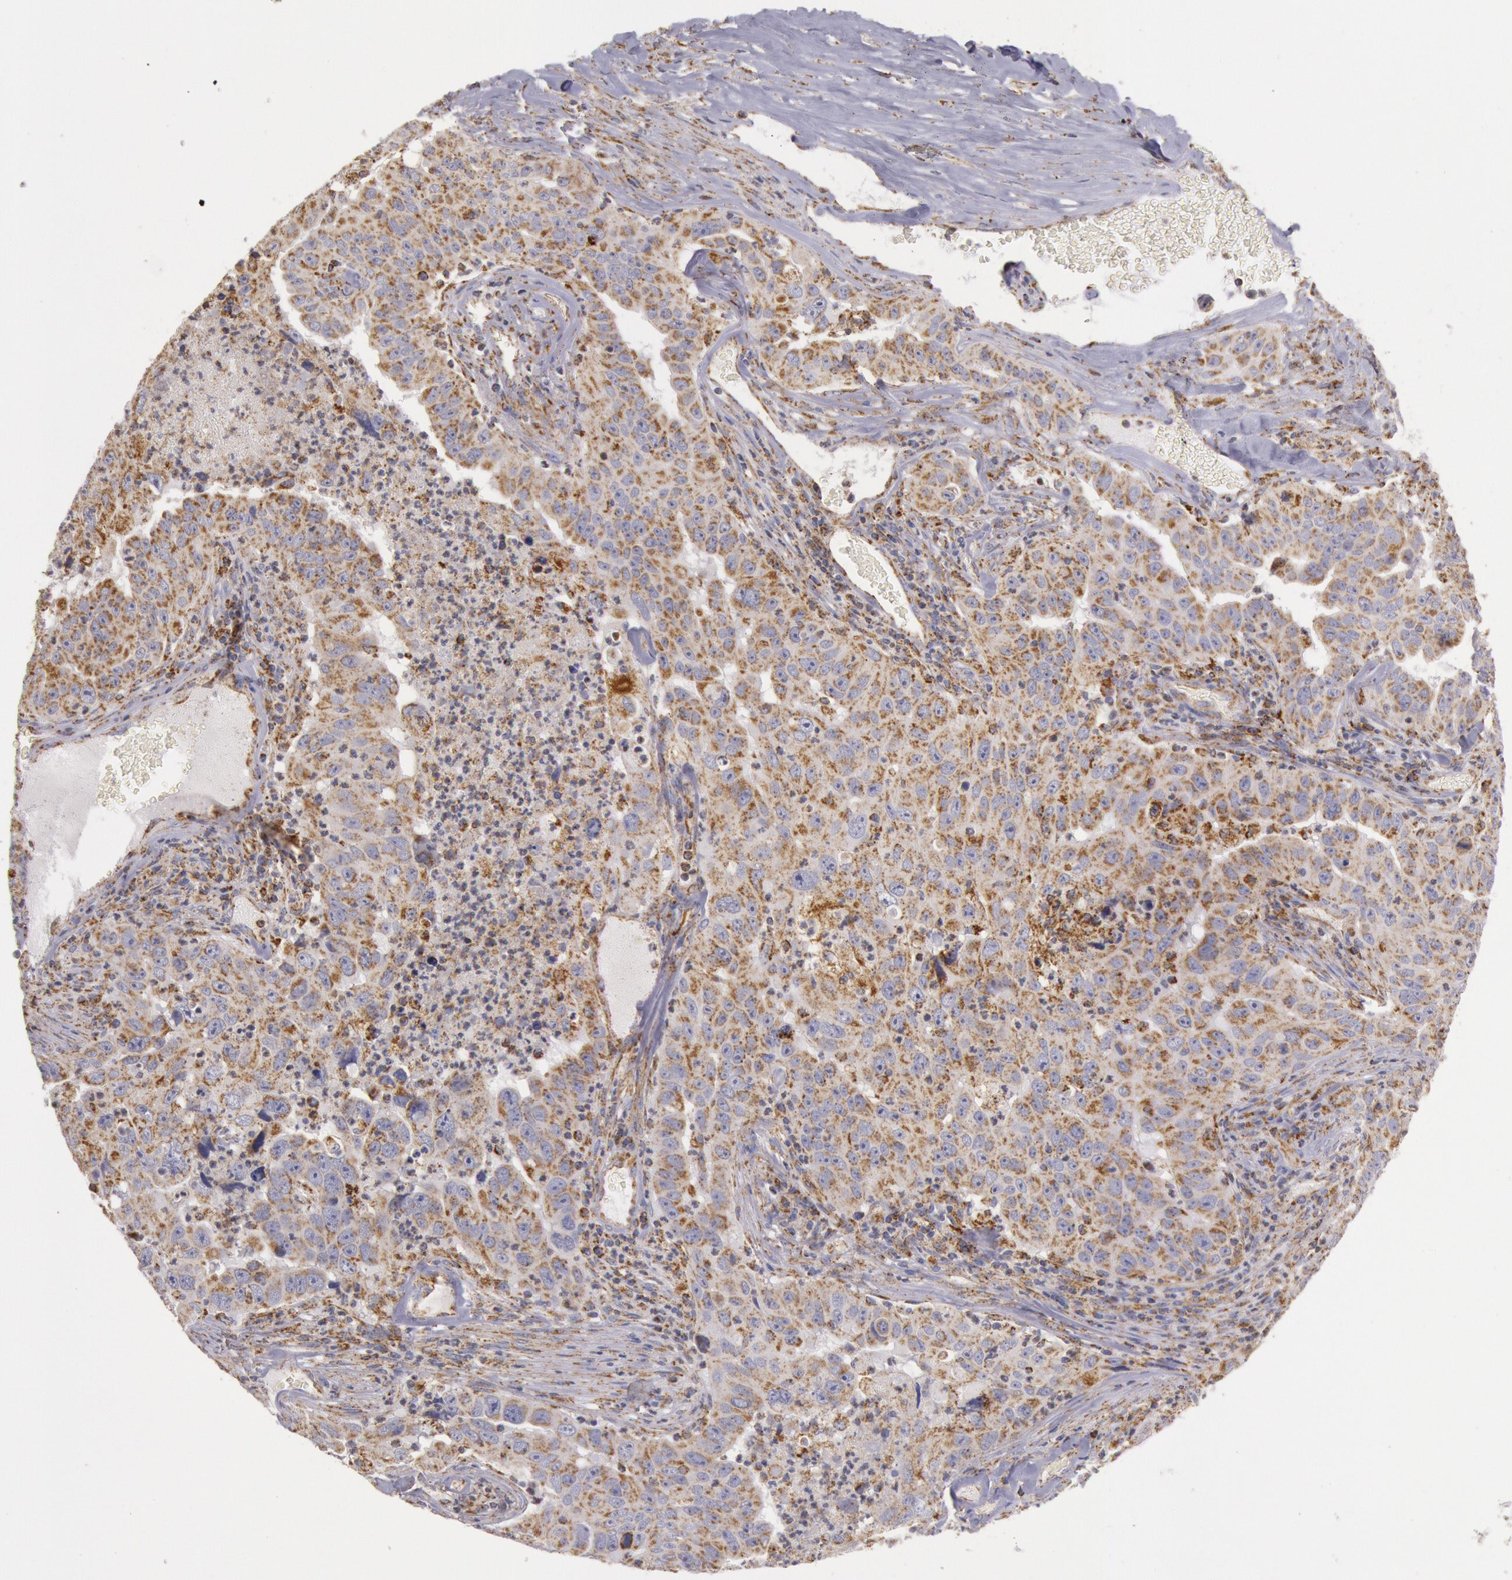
{"staining": {"intensity": "moderate", "quantity": ">75%", "location": "cytoplasmic/membranous"}, "tissue": "lung cancer", "cell_type": "Tumor cells", "image_type": "cancer", "snomed": [{"axis": "morphology", "description": "Squamous cell carcinoma, NOS"}, {"axis": "topography", "description": "Lung"}], "caption": "An image showing moderate cytoplasmic/membranous expression in about >75% of tumor cells in lung squamous cell carcinoma, as visualized by brown immunohistochemical staining.", "gene": "CYC1", "patient": {"sex": "male", "age": 64}}